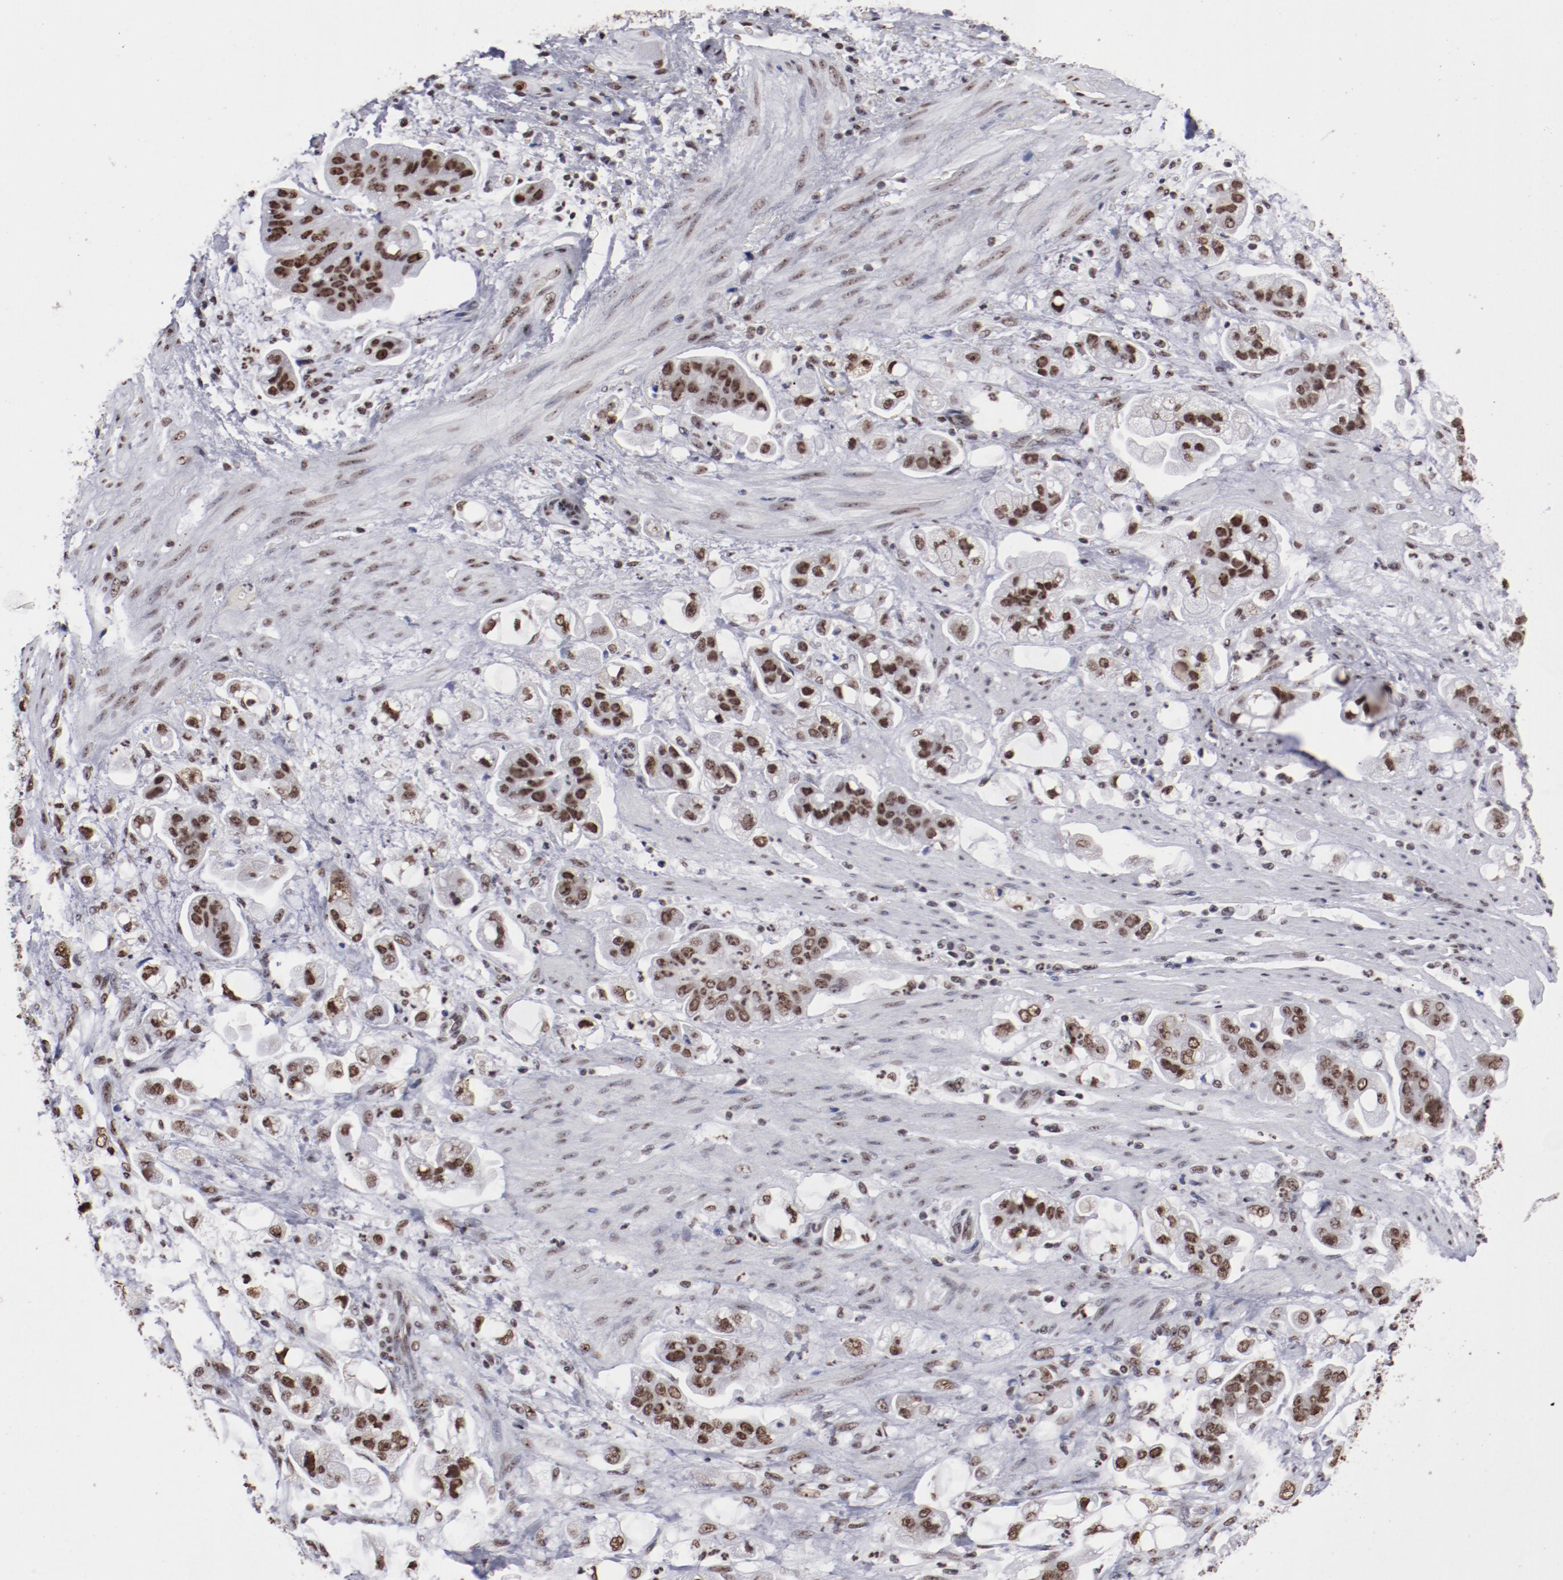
{"staining": {"intensity": "moderate", "quantity": ">75%", "location": "nuclear"}, "tissue": "stomach cancer", "cell_type": "Tumor cells", "image_type": "cancer", "snomed": [{"axis": "morphology", "description": "Adenocarcinoma, NOS"}, {"axis": "topography", "description": "Stomach"}], "caption": "Moderate nuclear expression for a protein is present in approximately >75% of tumor cells of stomach adenocarcinoma using immunohistochemistry (IHC).", "gene": "HNRNPA2B1", "patient": {"sex": "male", "age": 62}}